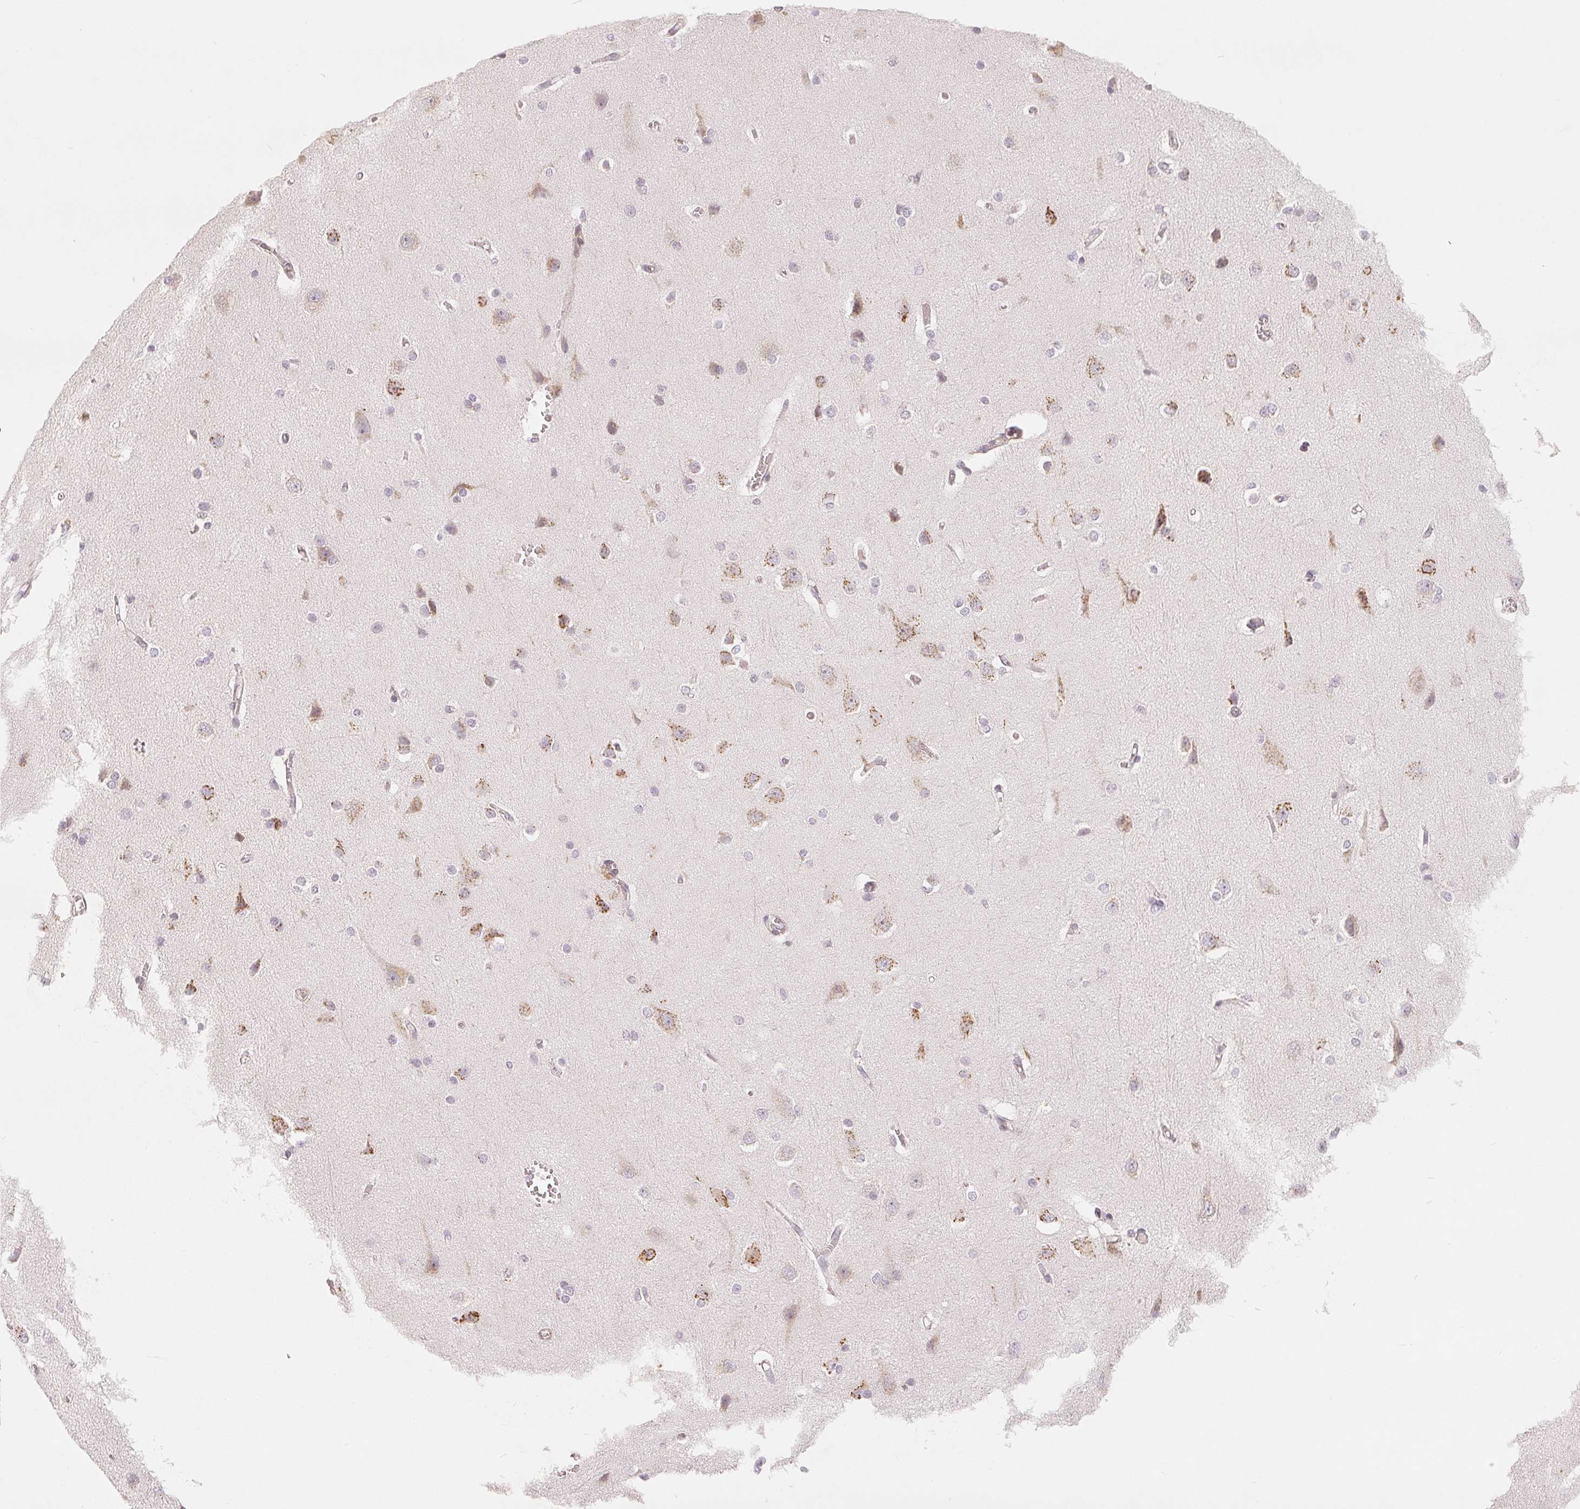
{"staining": {"intensity": "weak", "quantity": "25%-75%", "location": "cytoplasmic/membranous"}, "tissue": "cerebral cortex", "cell_type": "Endothelial cells", "image_type": "normal", "snomed": [{"axis": "morphology", "description": "Normal tissue, NOS"}, {"axis": "topography", "description": "Cerebral cortex"}], "caption": "Weak cytoplasmic/membranous expression is identified in about 25%-75% of endothelial cells in normal cerebral cortex.", "gene": "TMSB15B", "patient": {"sex": "male", "age": 37}}